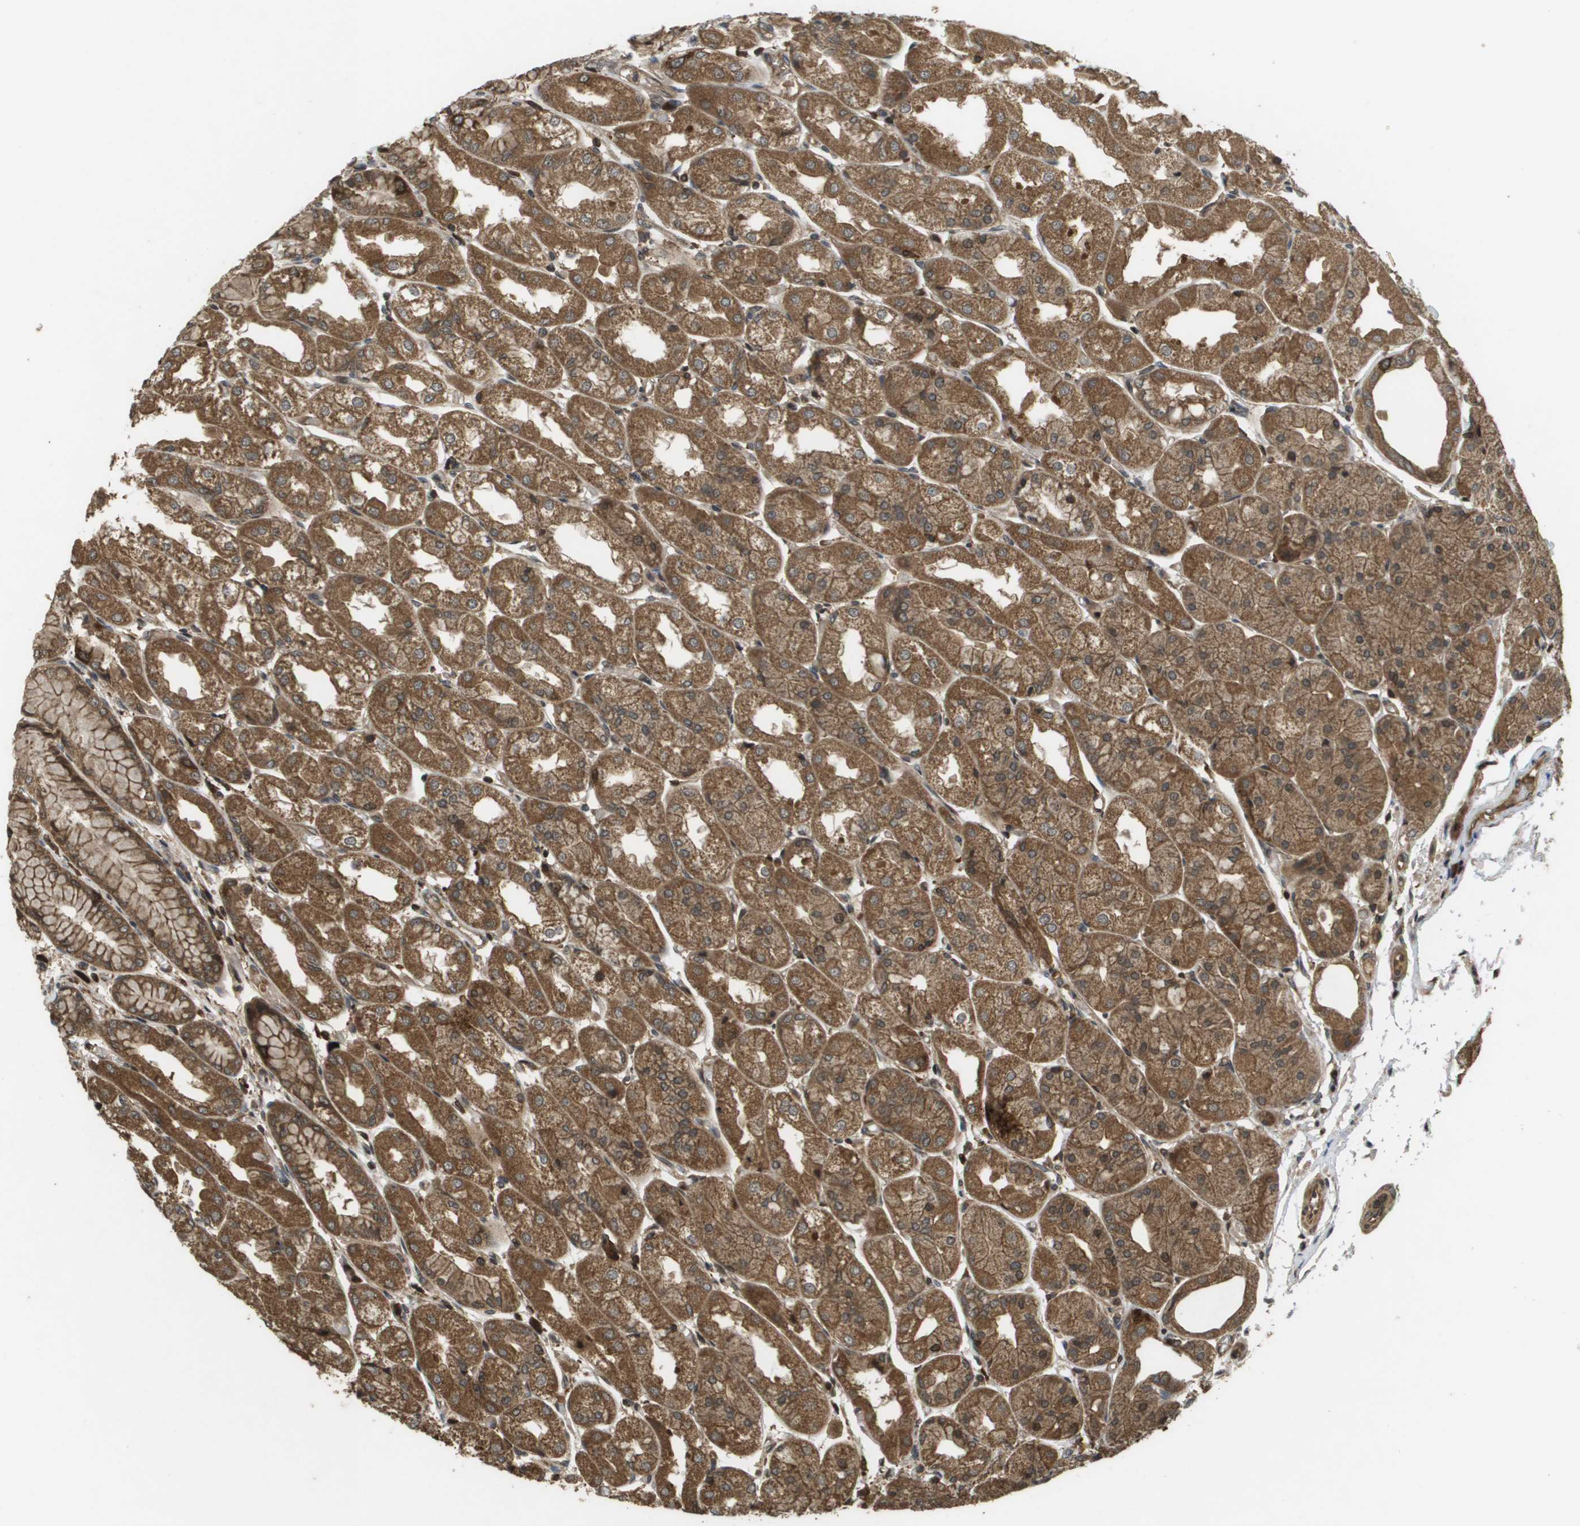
{"staining": {"intensity": "strong", "quantity": "25%-75%", "location": "cytoplasmic/membranous"}, "tissue": "stomach", "cell_type": "Glandular cells", "image_type": "normal", "snomed": [{"axis": "morphology", "description": "Normal tissue, NOS"}, {"axis": "topography", "description": "Stomach, upper"}], "caption": "High-magnification brightfield microscopy of unremarkable stomach stained with DAB (brown) and counterstained with hematoxylin (blue). glandular cells exhibit strong cytoplasmic/membranous expression is appreciated in approximately25%-75% of cells.", "gene": "KIF11", "patient": {"sex": "male", "age": 72}}